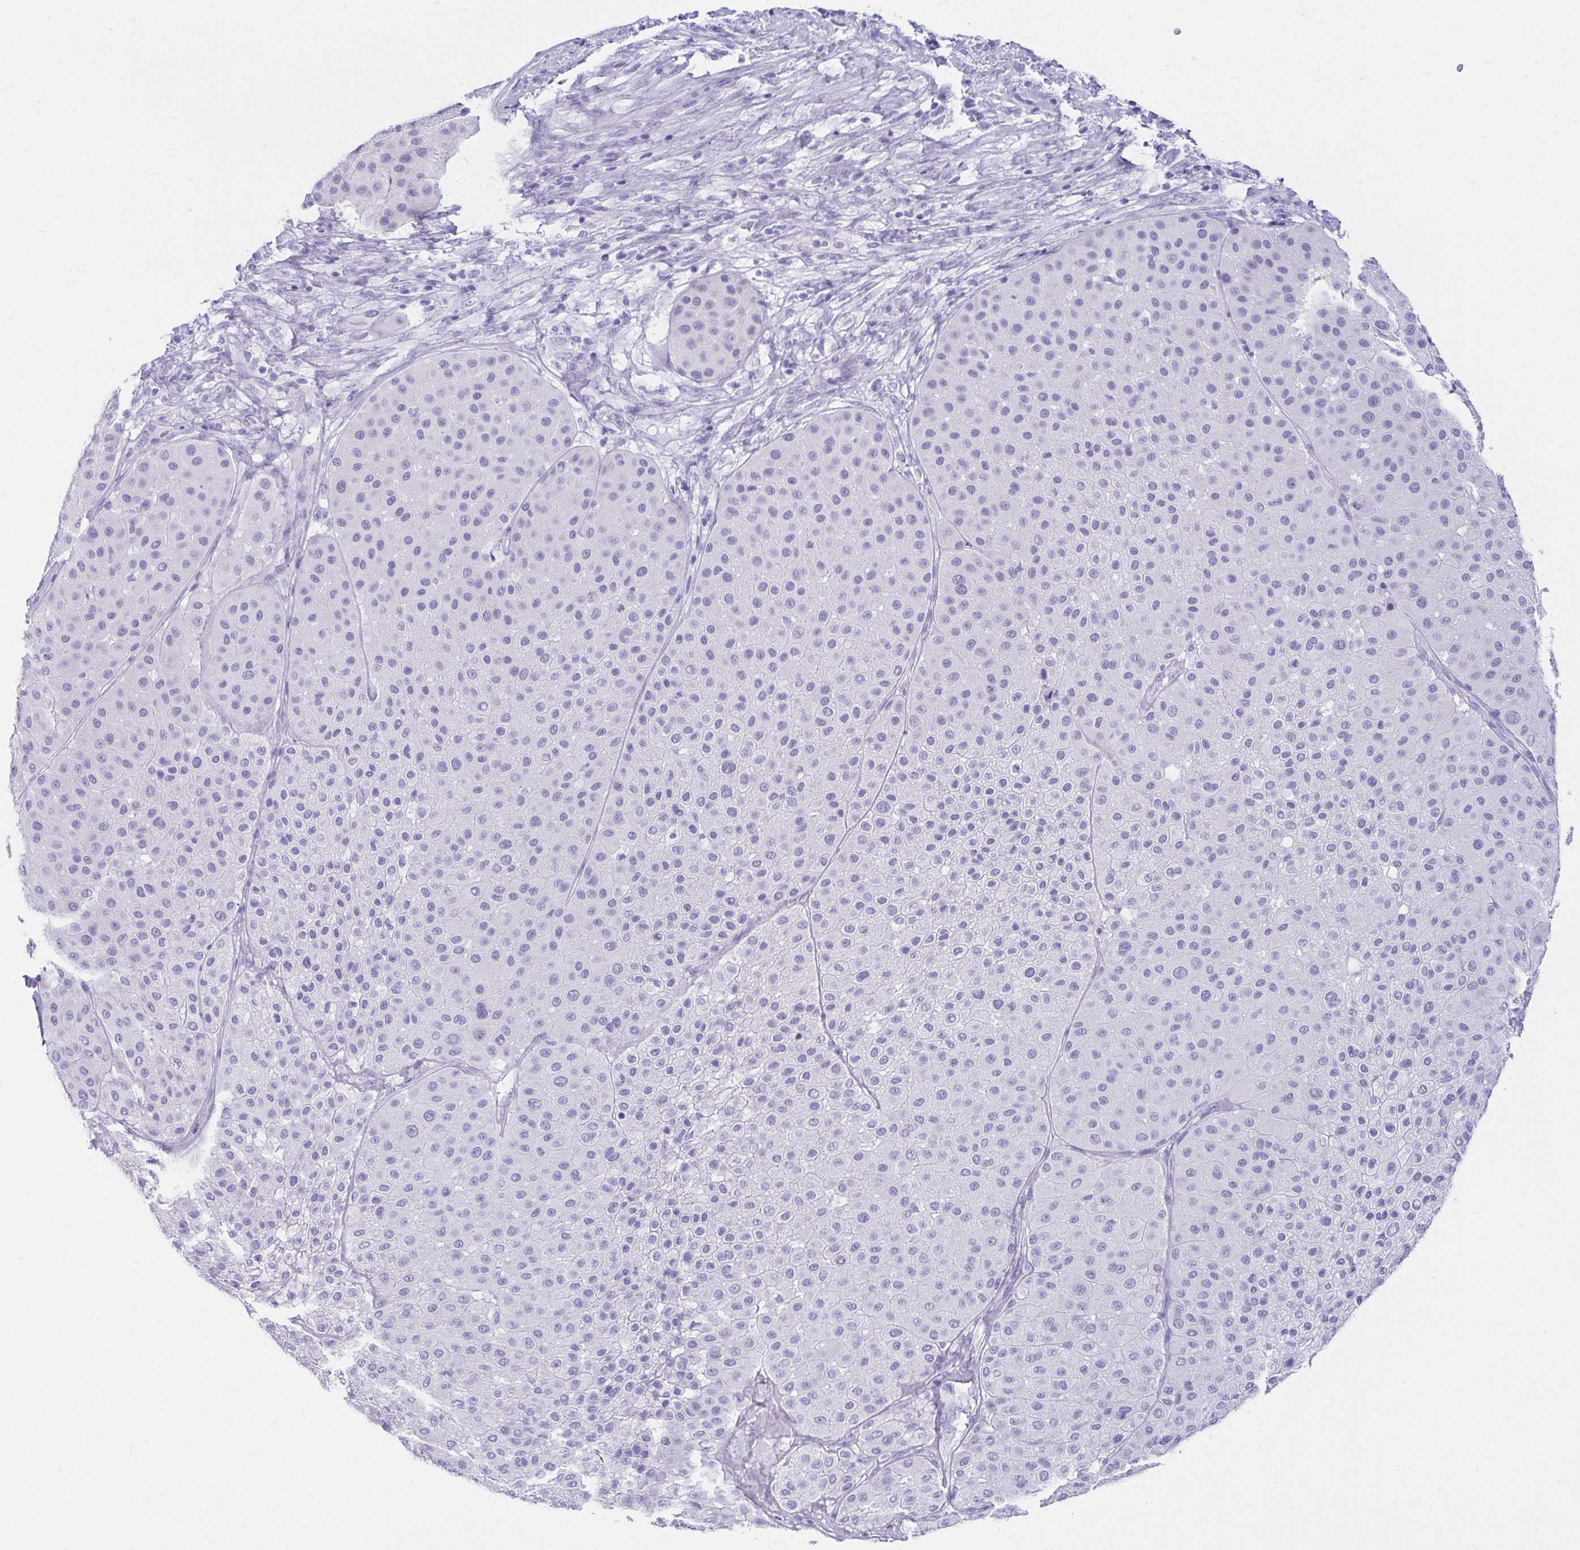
{"staining": {"intensity": "negative", "quantity": "none", "location": "none"}, "tissue": "melanoma", "cell_type": "Tumor cells", "image_type": "cancer", "snomed": [{"axis": "morphology", "description": "Malignant melanoma, Metastatic site"}, {"axis": "topography", "description": "Smooth muscle"}], "caption": "DAB (3,3'-diaminobenzidine) immunohistochemical staining of human malignant melanoma (metastatic site) shows no significant staining in tumor cells.", "gene": "ATP4B", "patient": {"sex": "male", "age": 41}}